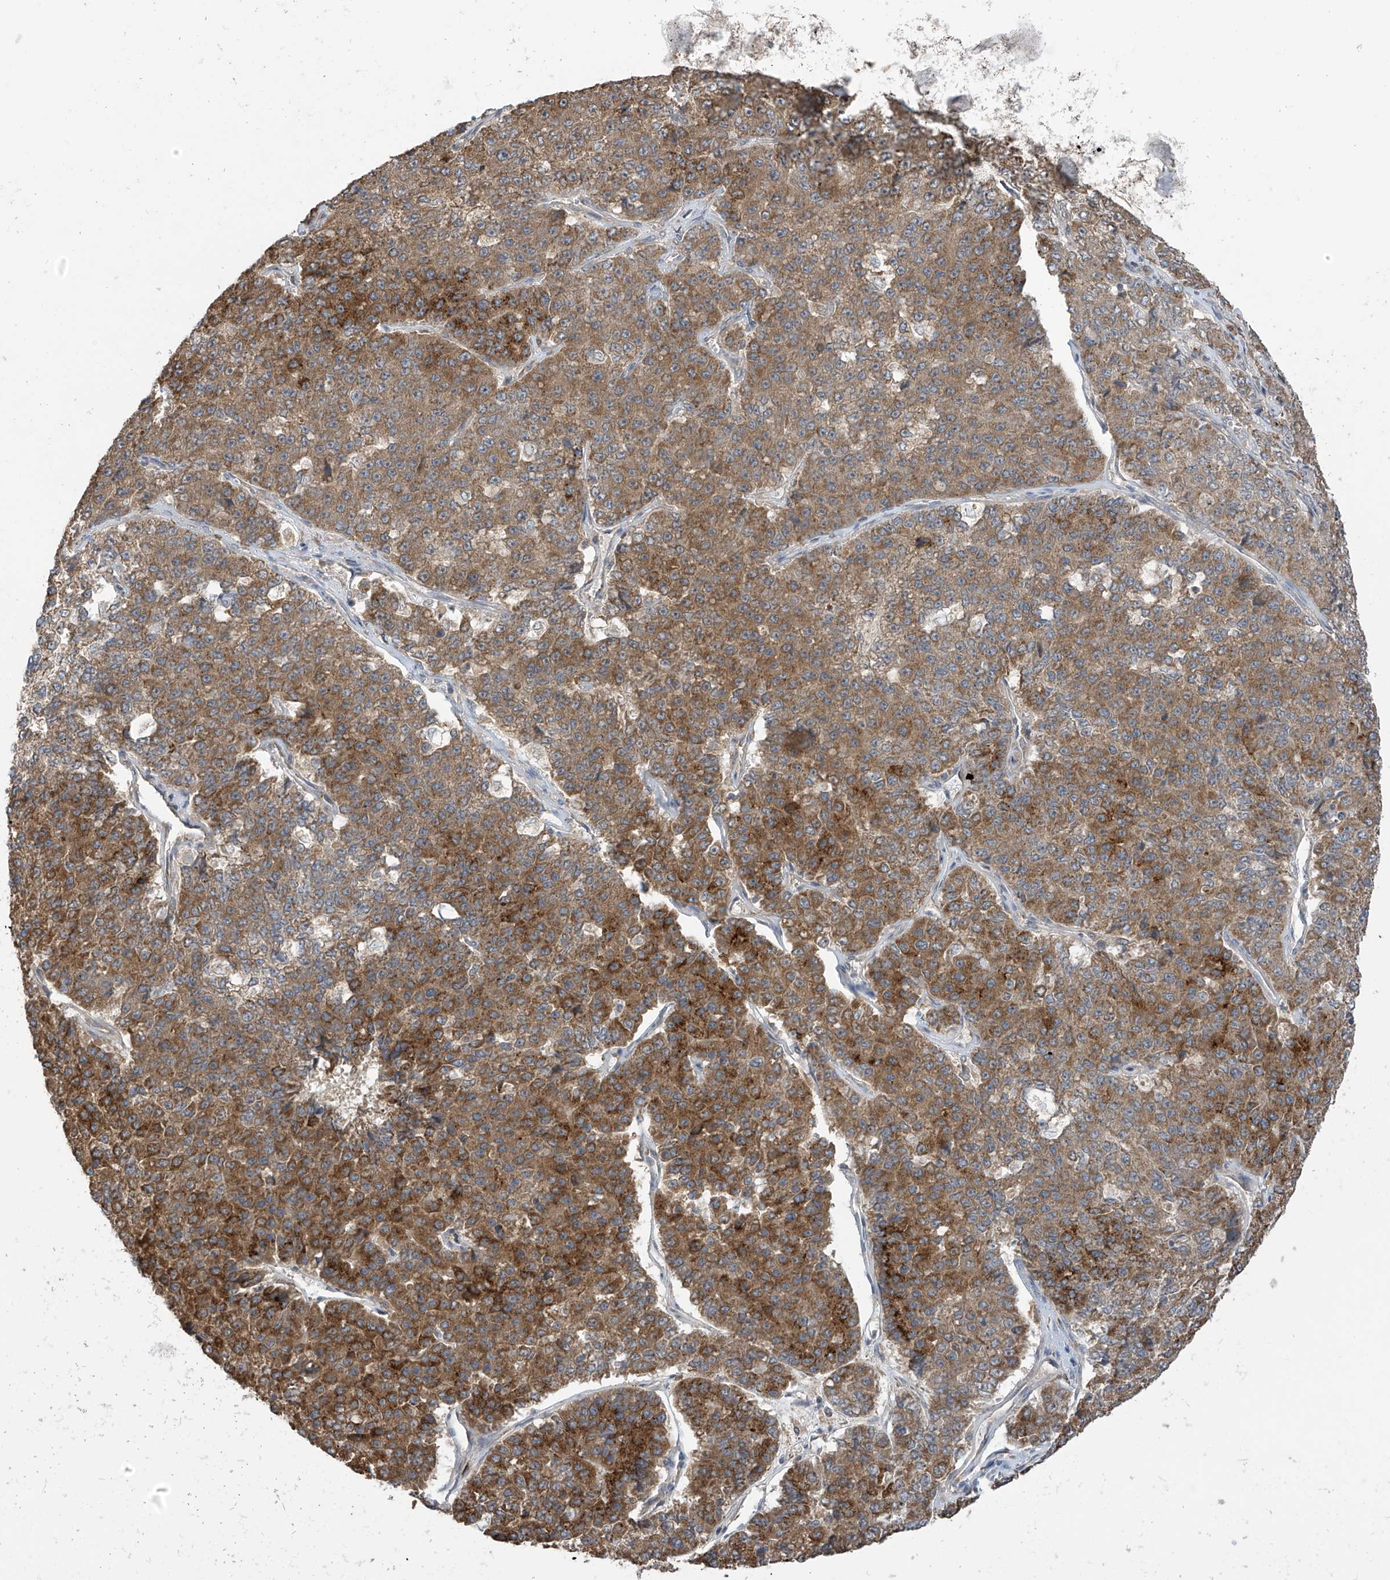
{"staining": {"intensity": "moderate", "quantity": ">75%", "location": "cytoplasmic/membranous"}, "tissue": "pancreatic cancer", "cell_type": "Tumor cells", "image_type": "cancer", "snomed": [{"axis": "morphology", "description": "Adenocarcinoma, NOS"}, {"axis": "topography", "description": "Pancreas"}], "caption": "Protein staining demonstrates moderate cytoplasmic/membranous positivity in about >75% of tumor cells in pancreatic cancer (adenocarcinoma).", "gene": "PNPT1", "patient": {"sex": "male", "age": 50}}